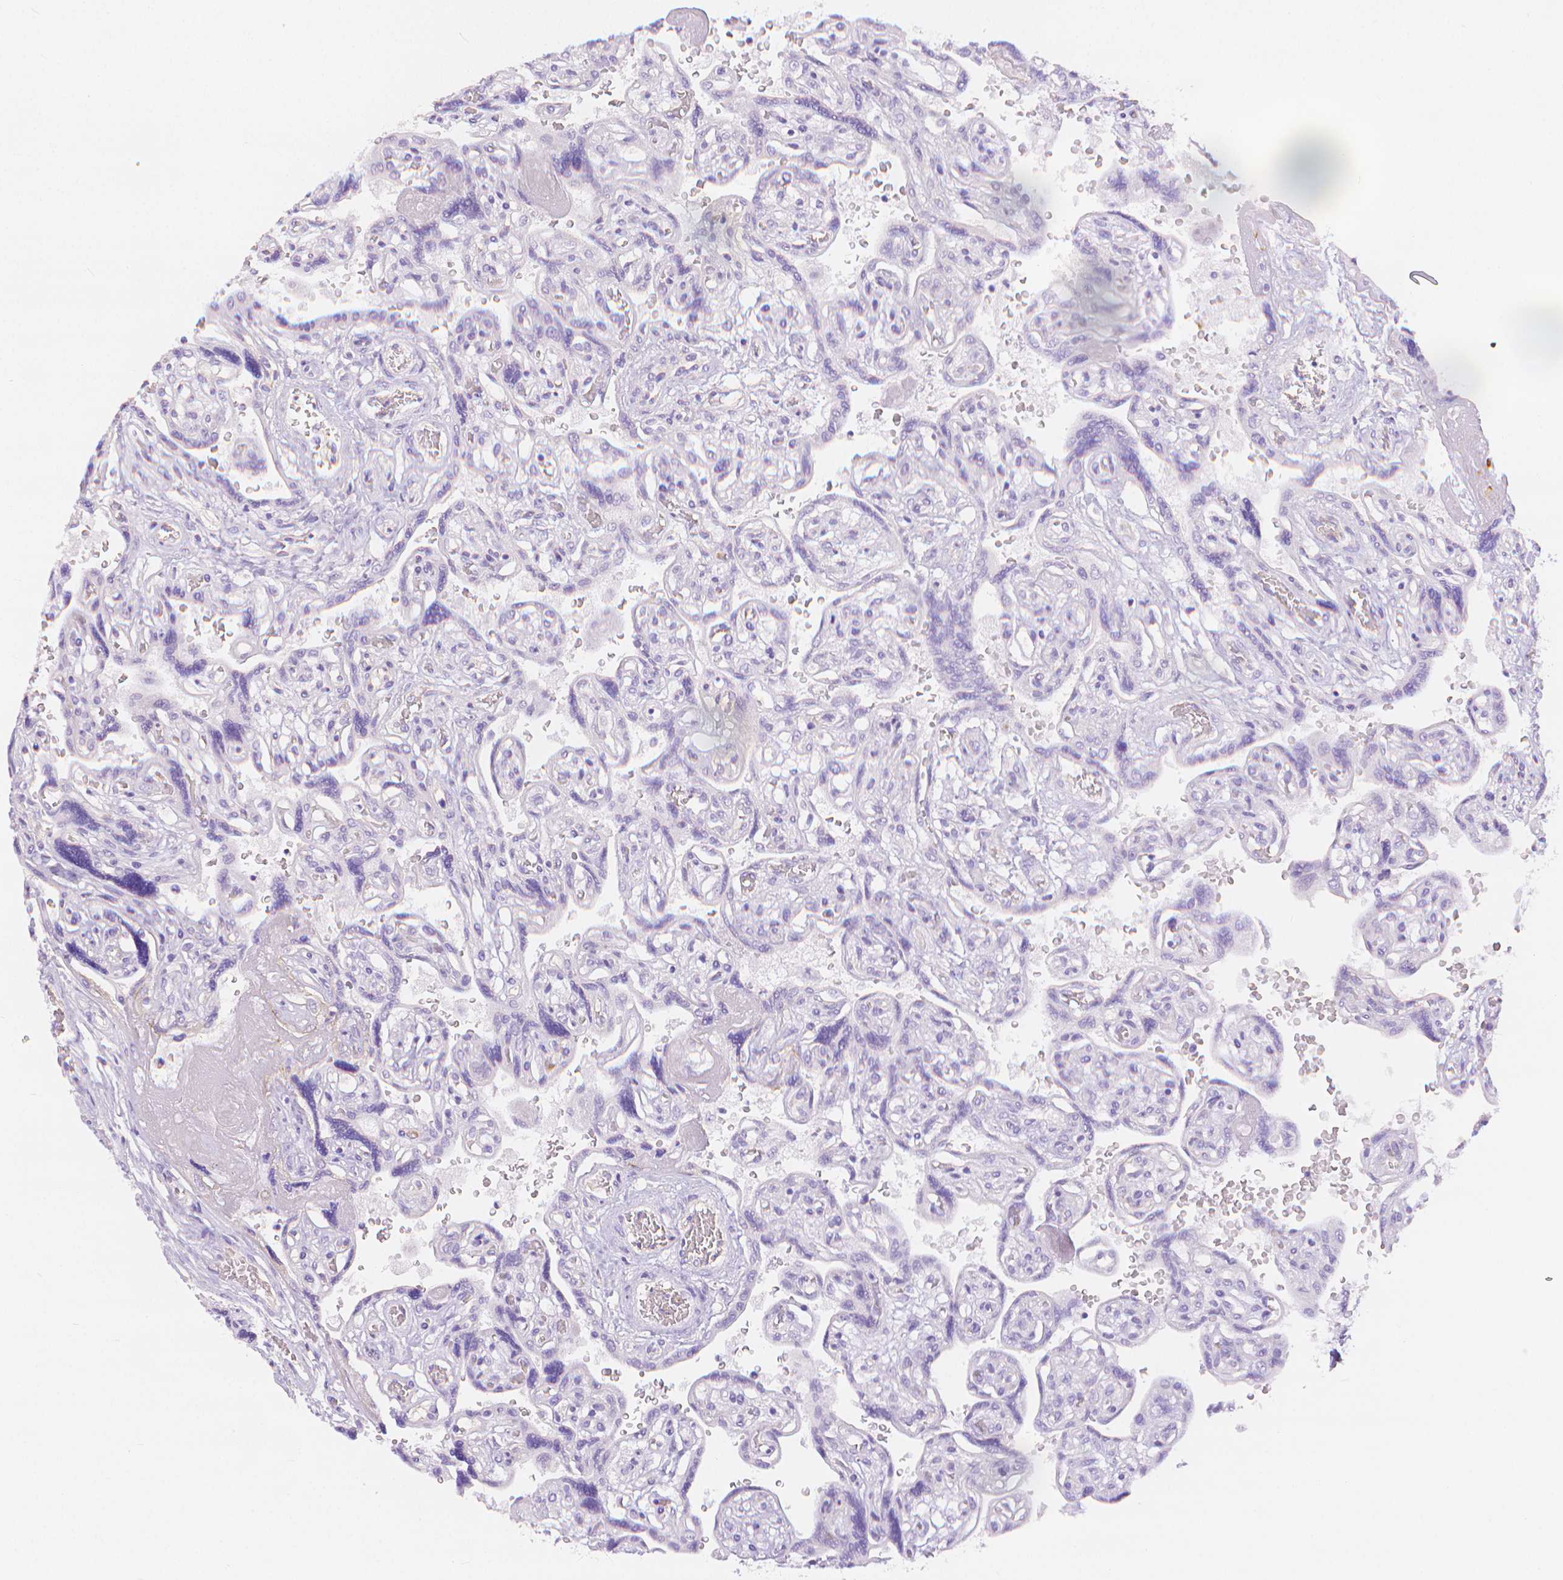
{"staining": {"intensity": "negative", "quantity": "none", "location": "none"}, "tissue": "placenta", "cell_type": "Decidual cells", "image_type": "normal", "snomed": [{"axis": "morphology", "description": "Normal tissue, NOS"}, {"axis": "topography", "description": "Placenta"}], "caption": "This is a micrograph of immunohistochemistry staining of benign placenta, which shows no positivity in decidual cells. (DAB (3,3'-diaminobenzidine) IHC with hematoxylin counter stain).", "gene": "SLC27A5", "patient": {"sex": "female", "age": 32}}